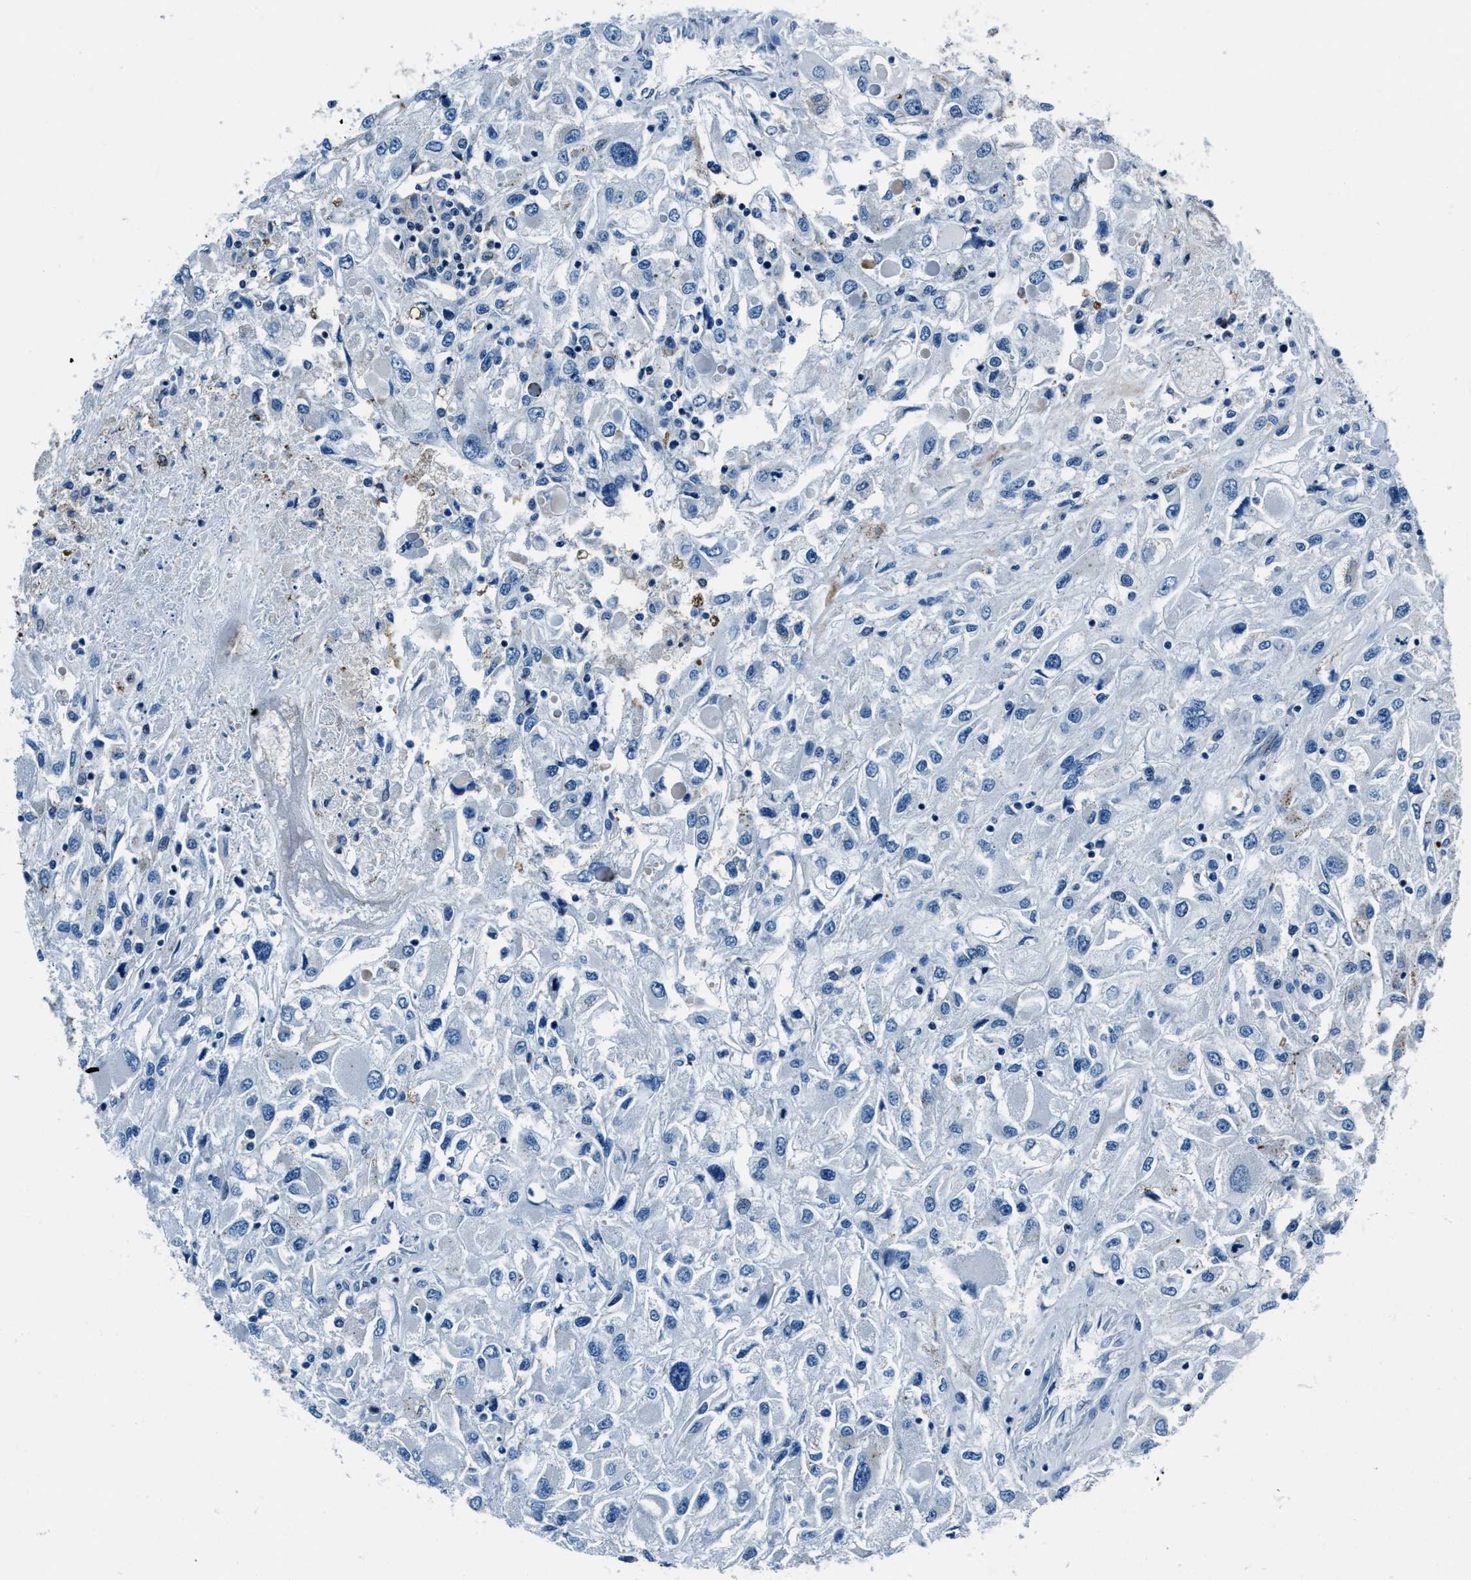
{"staining": {"intensity": "negative", "quantity": "none", "location": "none"}, "tissue": "renal cancer", "cell_type": "Tumor cells", "image_type": "cancer", "snomed": [{"axis": "morphology", "description": "Adenocarcinoma, NOS"}, {"axis": "topography", "description": "Kidney"}], "caption": "Photomicrograph shows no significant protein staining in tumor cells of renal cancer (adenocarcinoma).", "gene": "PTPDC1", "patient": {"sex": "female", "age": 52}}